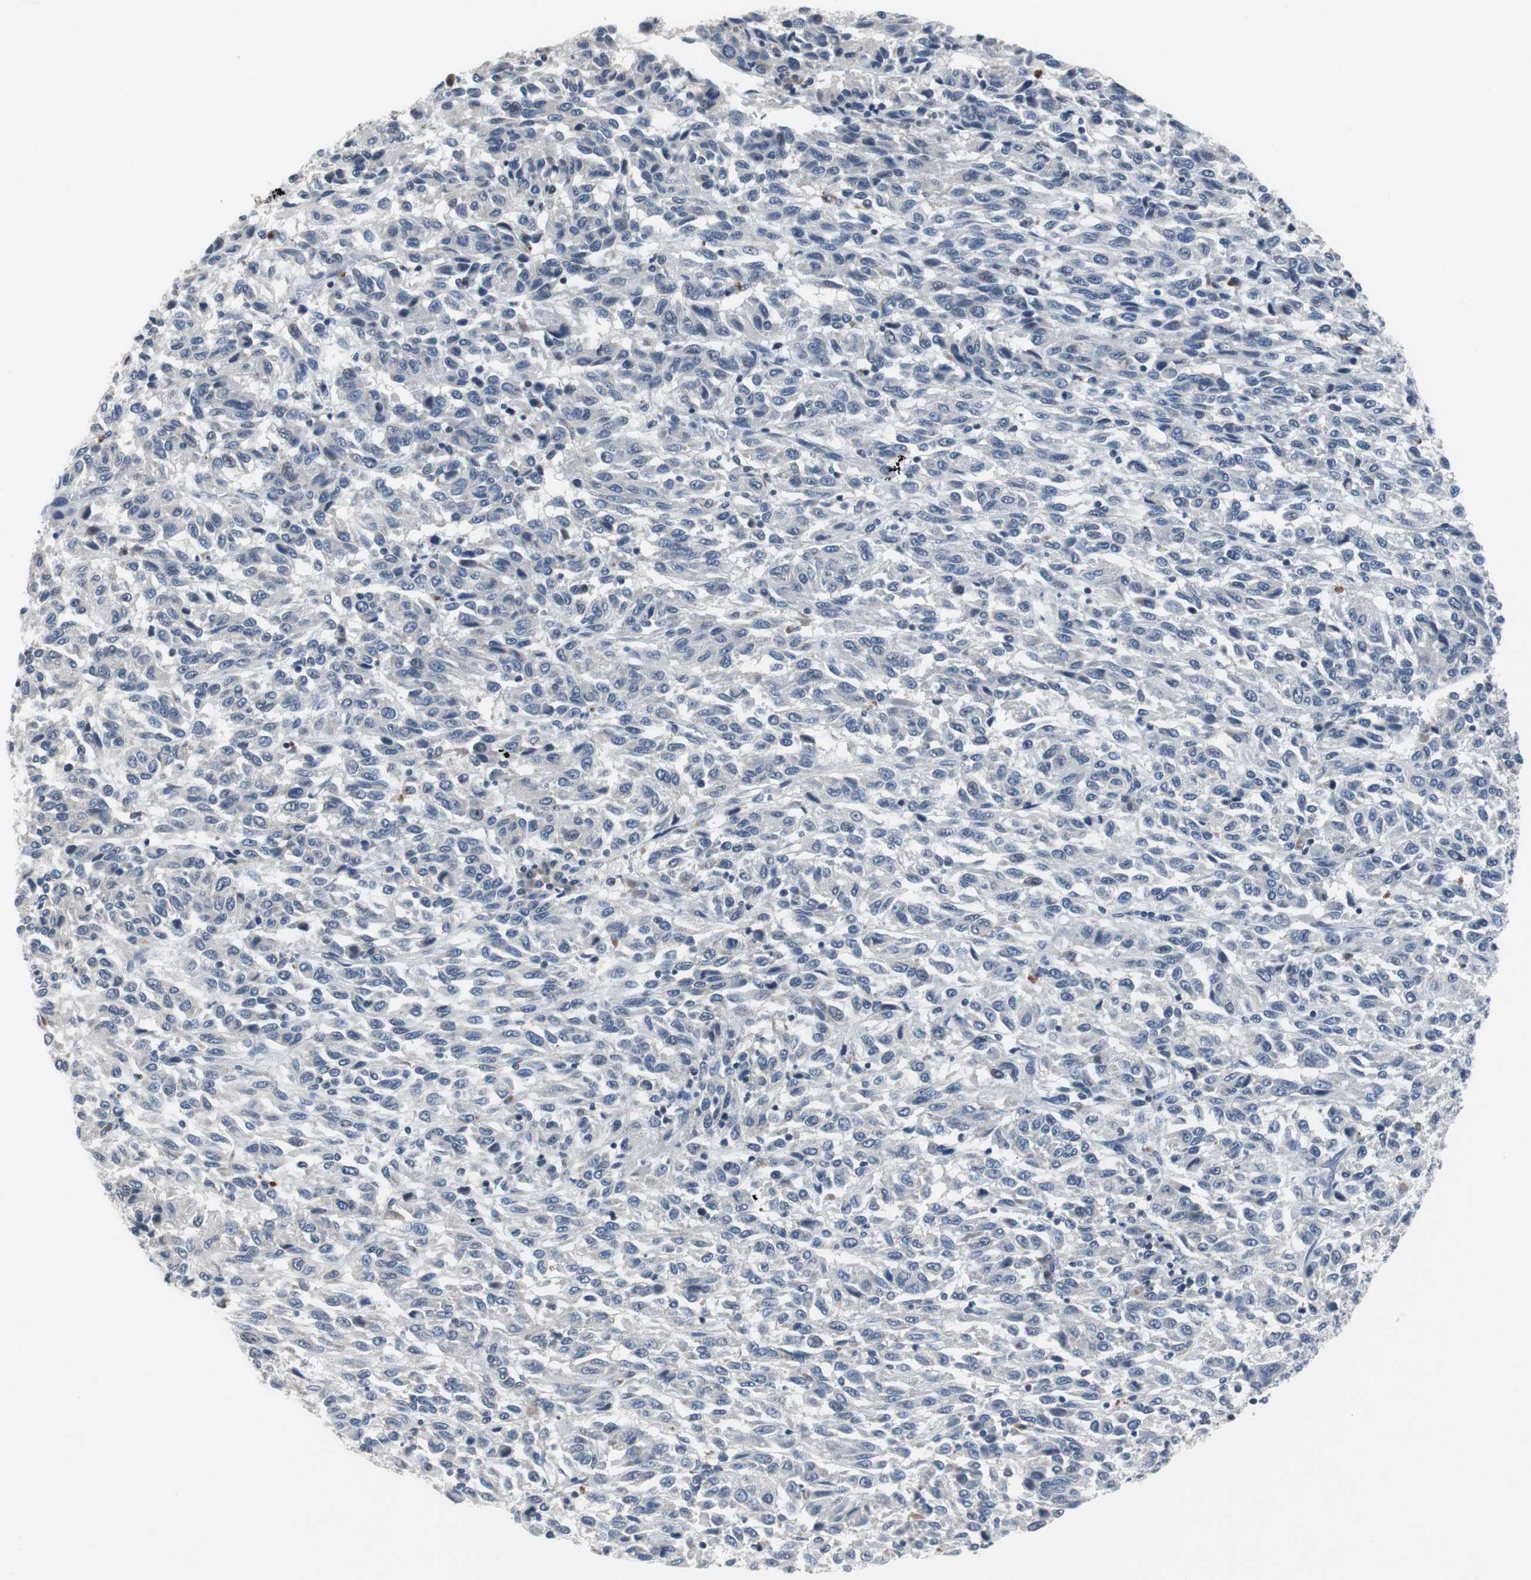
{"staining": {"intensity": "negative", "quantity": "none", "location": "none"}, "tissue": "melanoma", "cell_type": "Tumor cells", "image_type": "cancer", "snomed": [{"axis": "morphology", "description": "Malignant melanoma, Metastatic site"}, {"axis": "topography", "description": "Lung"}], "caption": "DAB immunohistochemical staining of malignant melanoma (metastatic site) demonstrates no significant staining in tumor cells.", "gene": "TP63", "patient": {"sex": "male", "age": 64}}